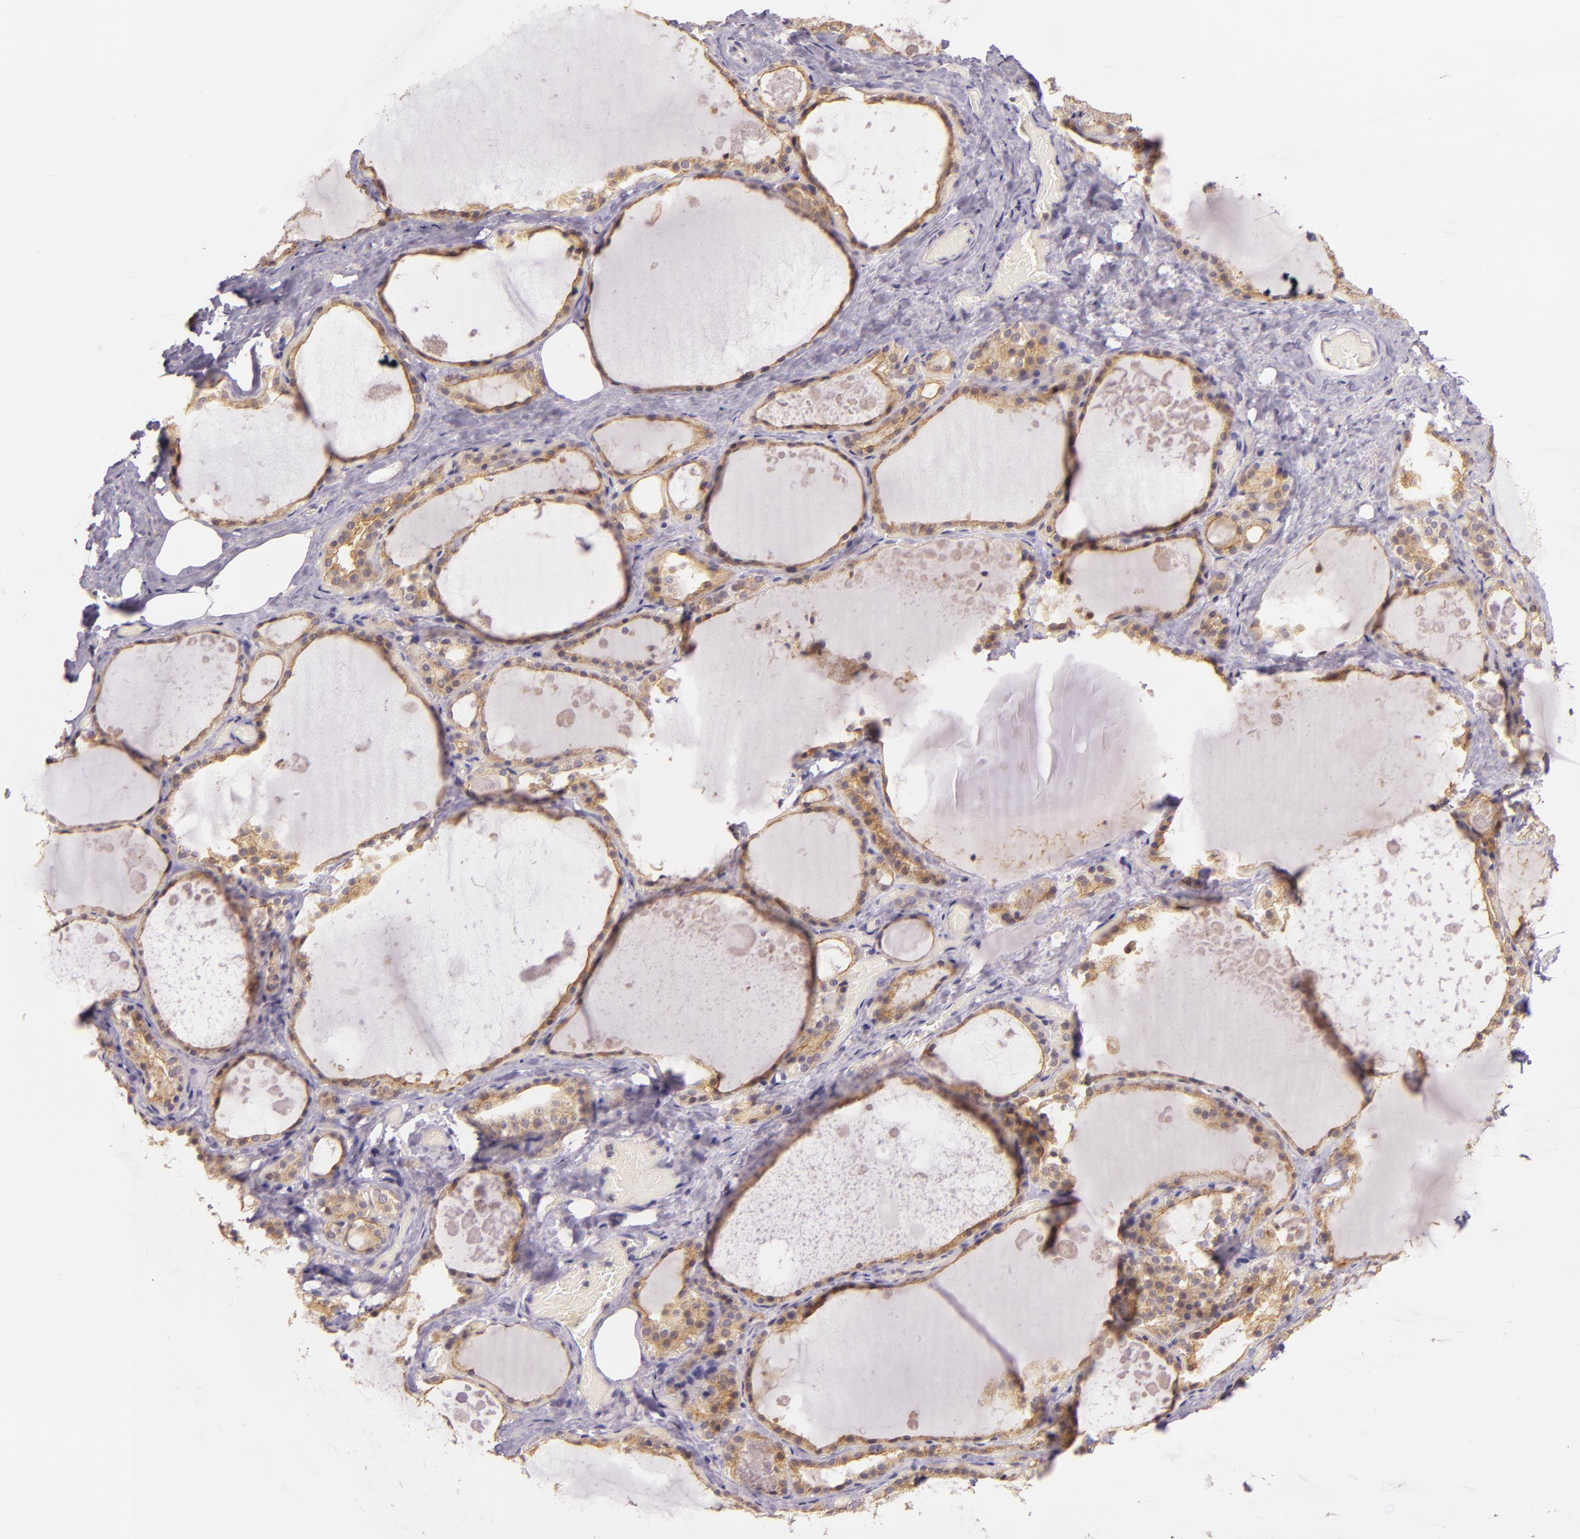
{"staining": {"intensity": "moderate", "quantity": ">75%", "location": "cytoplasmic/membranous"}, "tissue": "thyroid gland", "cell_type": "Glandular cells", "image_type": "normal", "snomed": [{"axis": "morphology", "description": "Normal tissue, NOS"}, {"axis": "topography", "description": "Thyroid gland"}], "caption": "A high-resolution image shows immunohistochemistry staining of normal thyroid gland, which shows moderate cytoplasmic/membranous staining in about >75% of glandular cells. (IHC, brightfield microscopy, high magnification).", "gene": "ARMH4", "patient": {"sex": "male", "age": 61}}